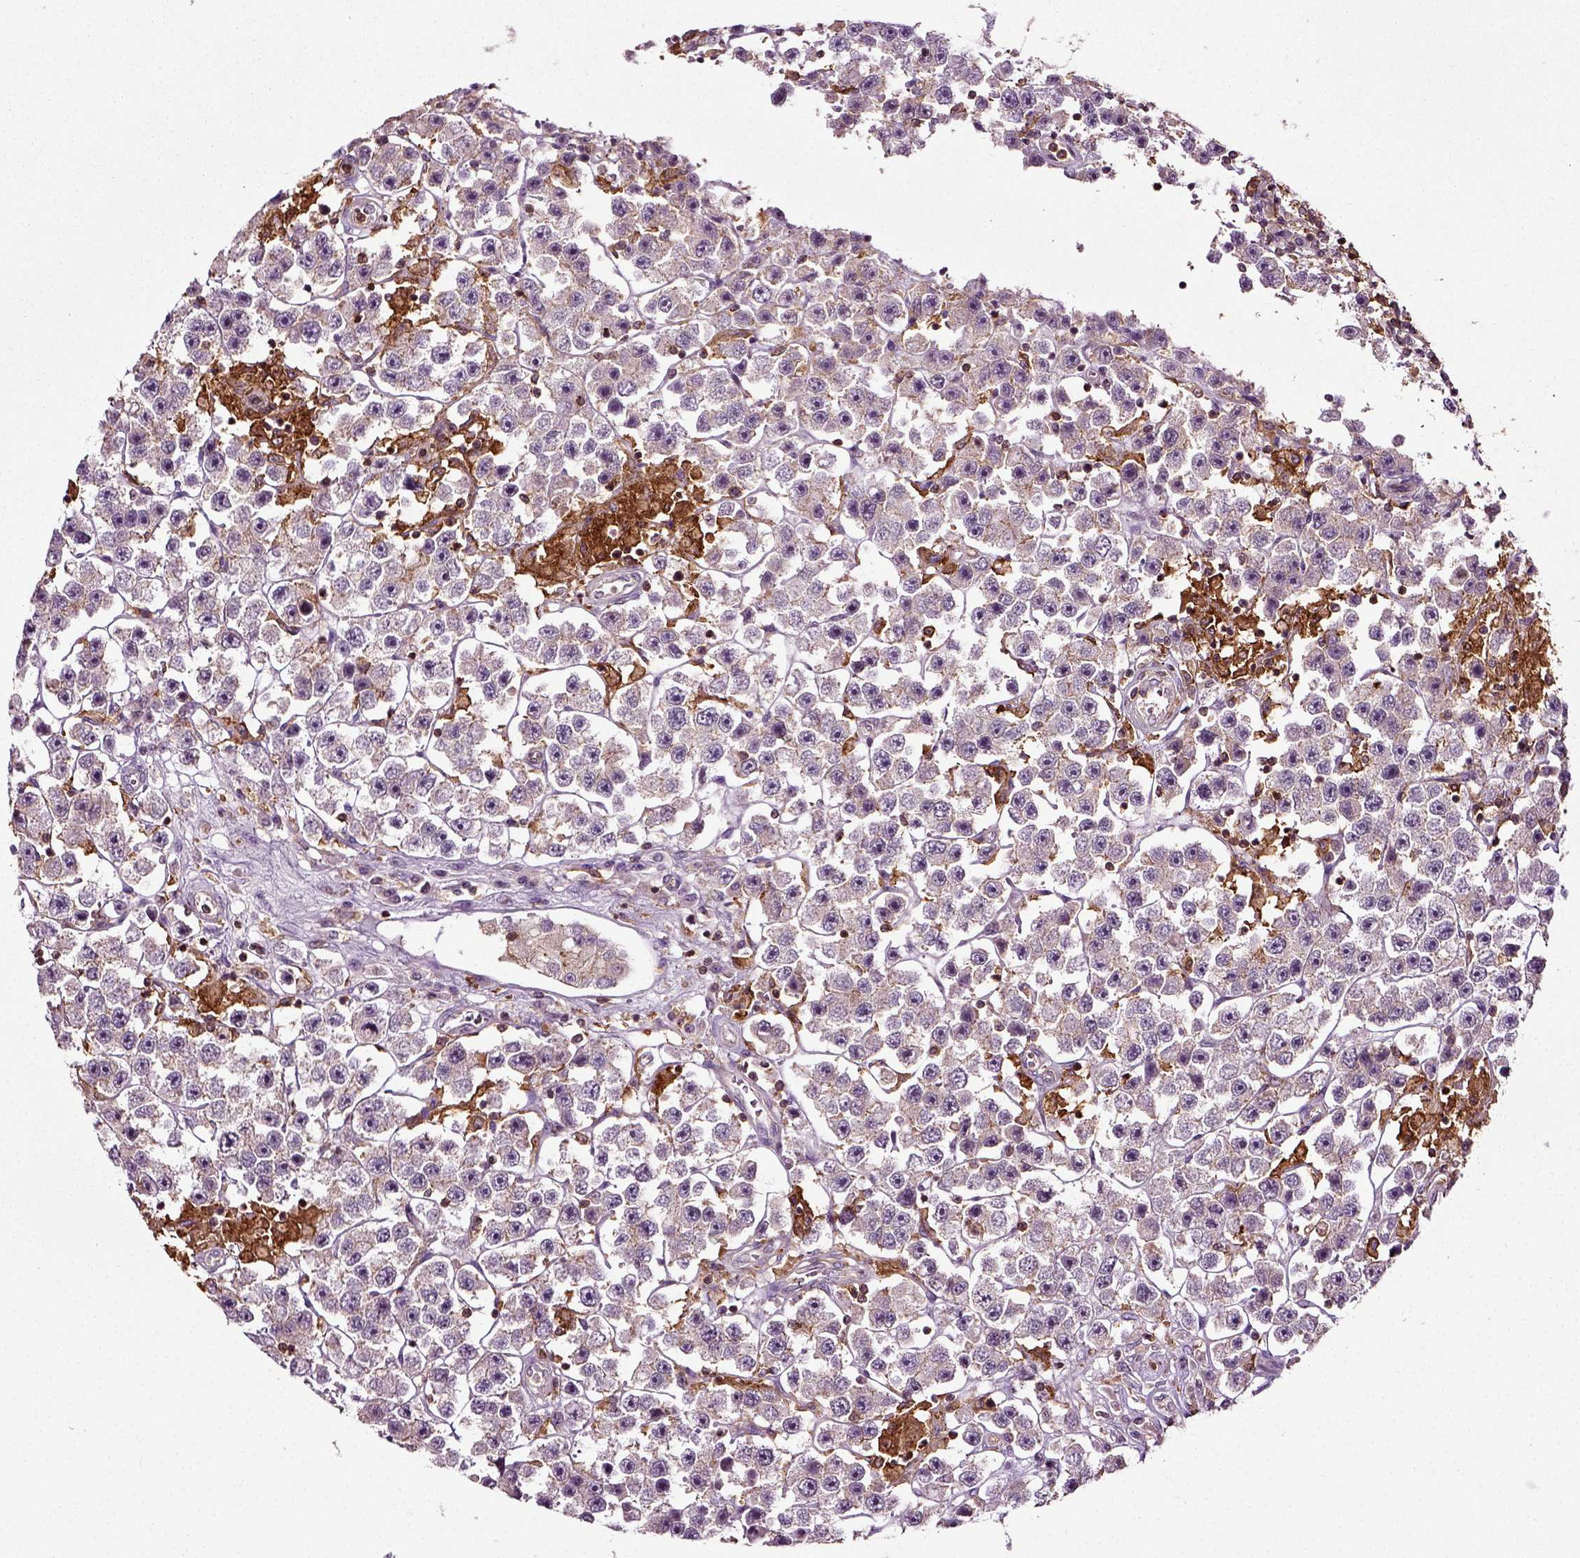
{"staining": {"intensity": "negative", "quantity": "none", "location": "none"}, "tissue": "testis cancer", "cell_type": "Tumor cells", "image_type": "cancer", "snomed": [{"axis": "morphology", "description": "Seminoma, NOS"}, {"axis": "topography", "description": "Testis"}], "caption": "Tumor cells are negative for protein expression in human testis seminoma. (DAB immunohistochemistry (IHC) visualized using brightfield microscopy, high magnification).", "gene": "RHOF", "patient": {"sex": "male", "age": 45}}